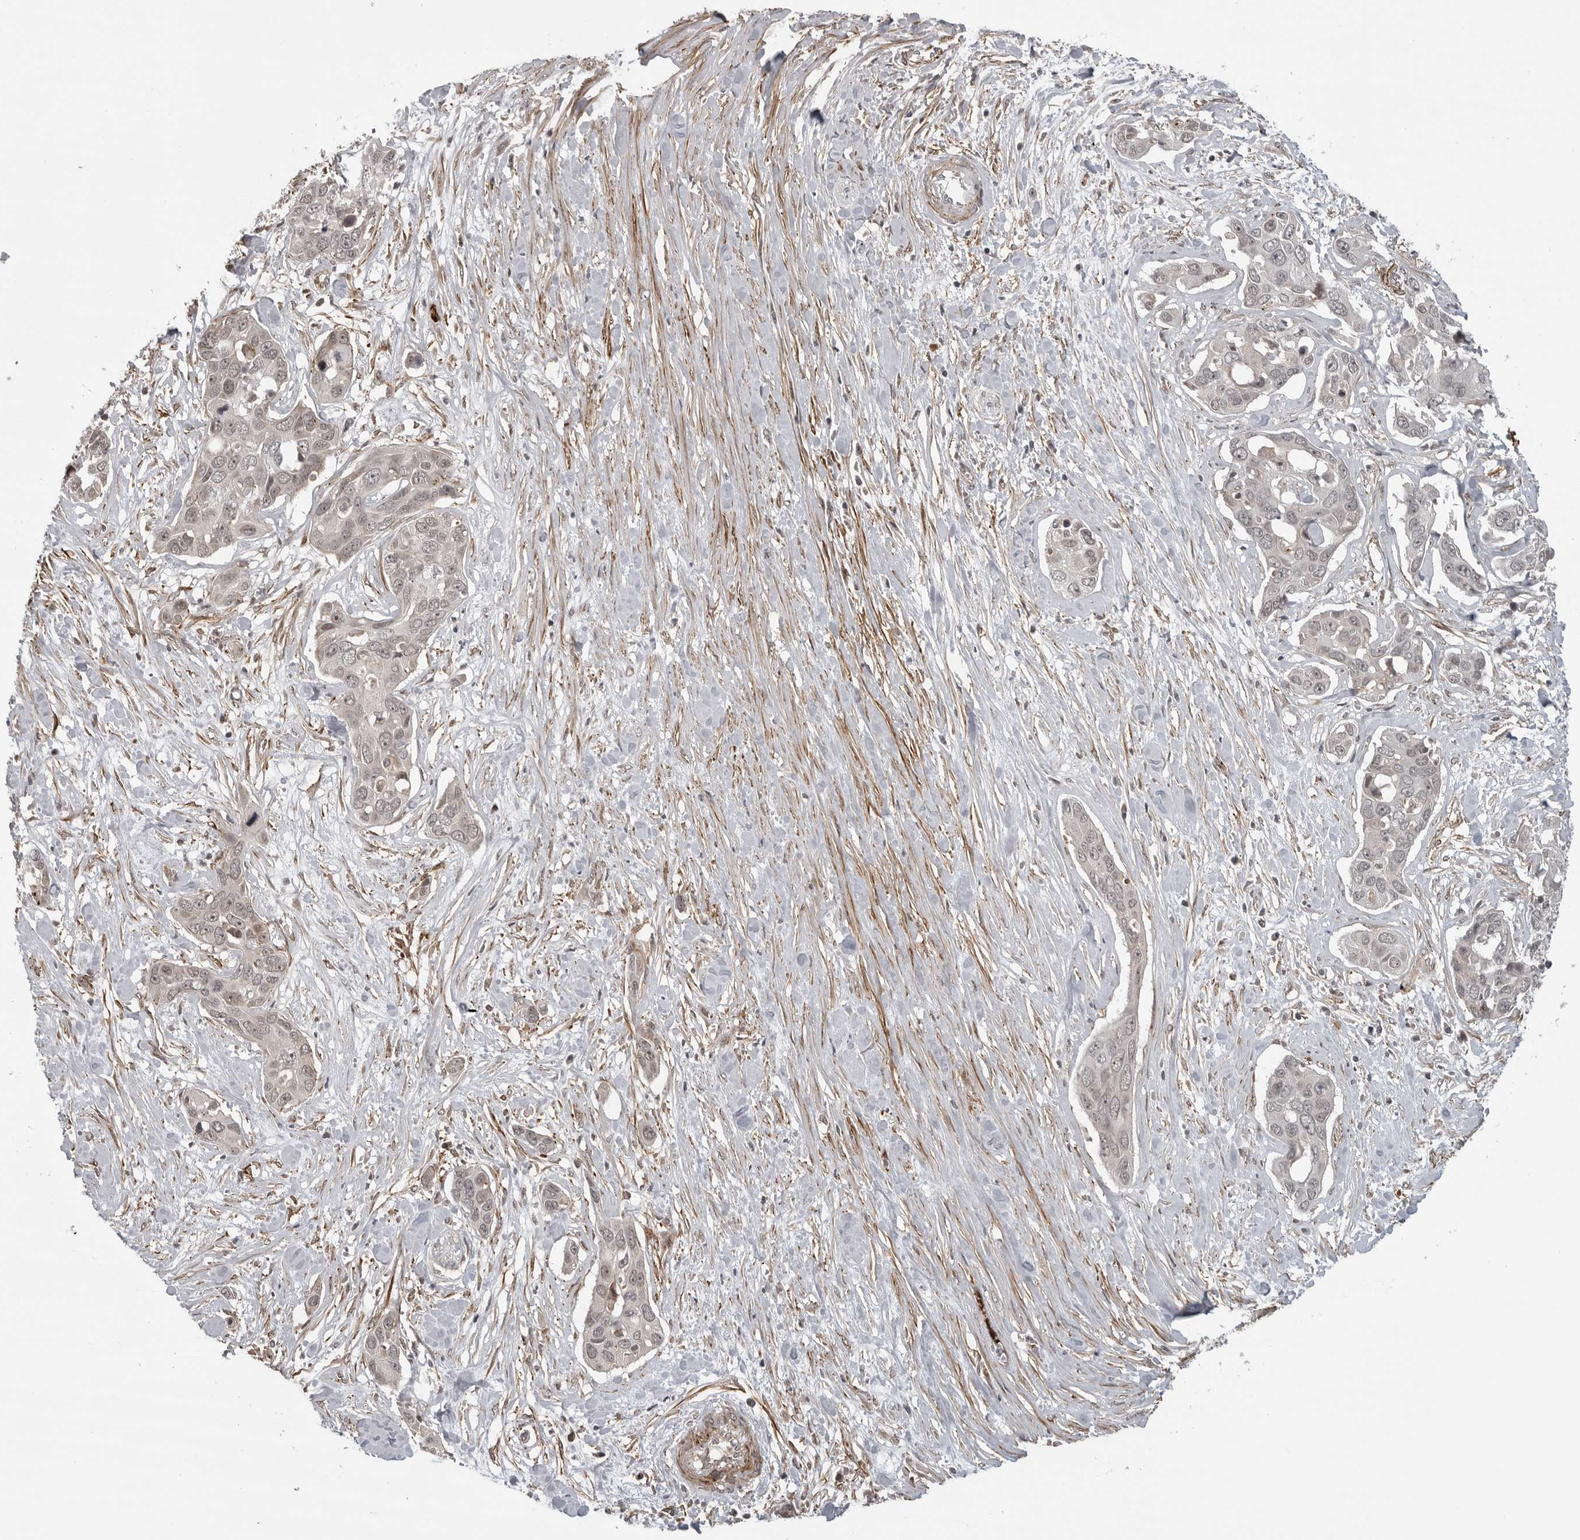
{"staining": {"intensity": "weak", "quantity": ">75%", "location": "nuclear"}, "tissue": "pancreatic cancer", "cell_type": "Tumor cells", "image_type": "cancer", "snomed": [{"axis": "morphology", "description": "Adenocarcinoma, NOS"}, {"axis": "topography", "description": "Pancreas"}], "caption": "The image reveals a brown stain indicating the presence of a protein in the nuclear of tumor cells in pancreatic cancer (adenocarcinoma).", "gene": "TUT4", "patient": {"sex": "female", "age": 60}}